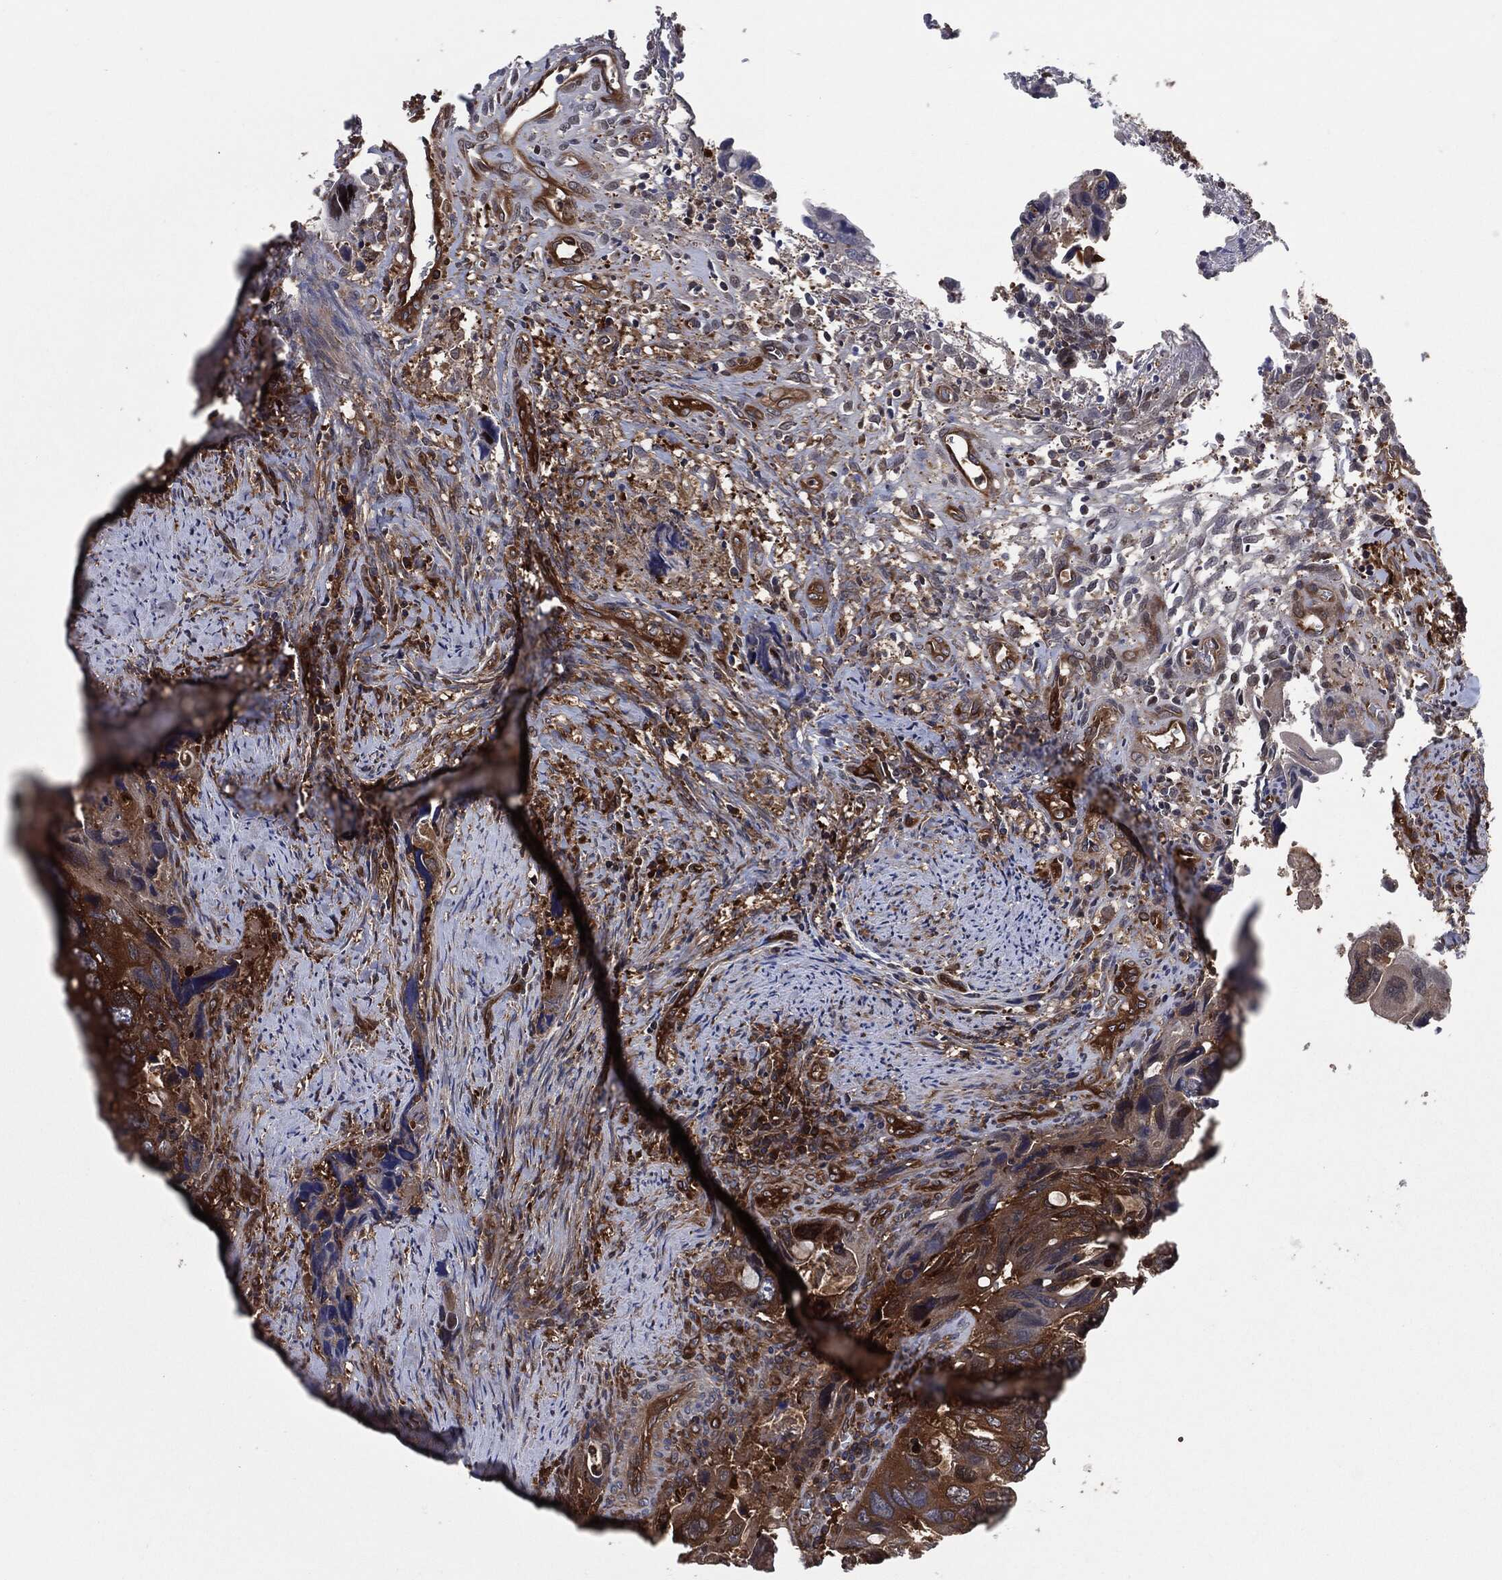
{"staining": {"intensity": "moderate", "quantity": ">75%", "location": "cytoplasmic/membranous"}, "tissue": "colorectal cancer", "cell_type": "Tumor cells", "image_type": "cancer", "snomed": [{"axis": "morphology", "description": "Adenocarcinoma, NOS"}, {"axis": "topography", "description": "Rectum"}], "caption": "An image of human colorectal adenocarcinoma stained for a protein exhibits moderate cytoplasmic/membranous brown staining in tumor cells. The staining was performed using DAB (3,3'-diaminobenzidine) to visualize the protein expression in brown, while the nuclei were stained in blue with hematoxylin (Magnification: 20x).", "gene": "XPNPEP1", "patient": {"sex": "male", "age": 62}}